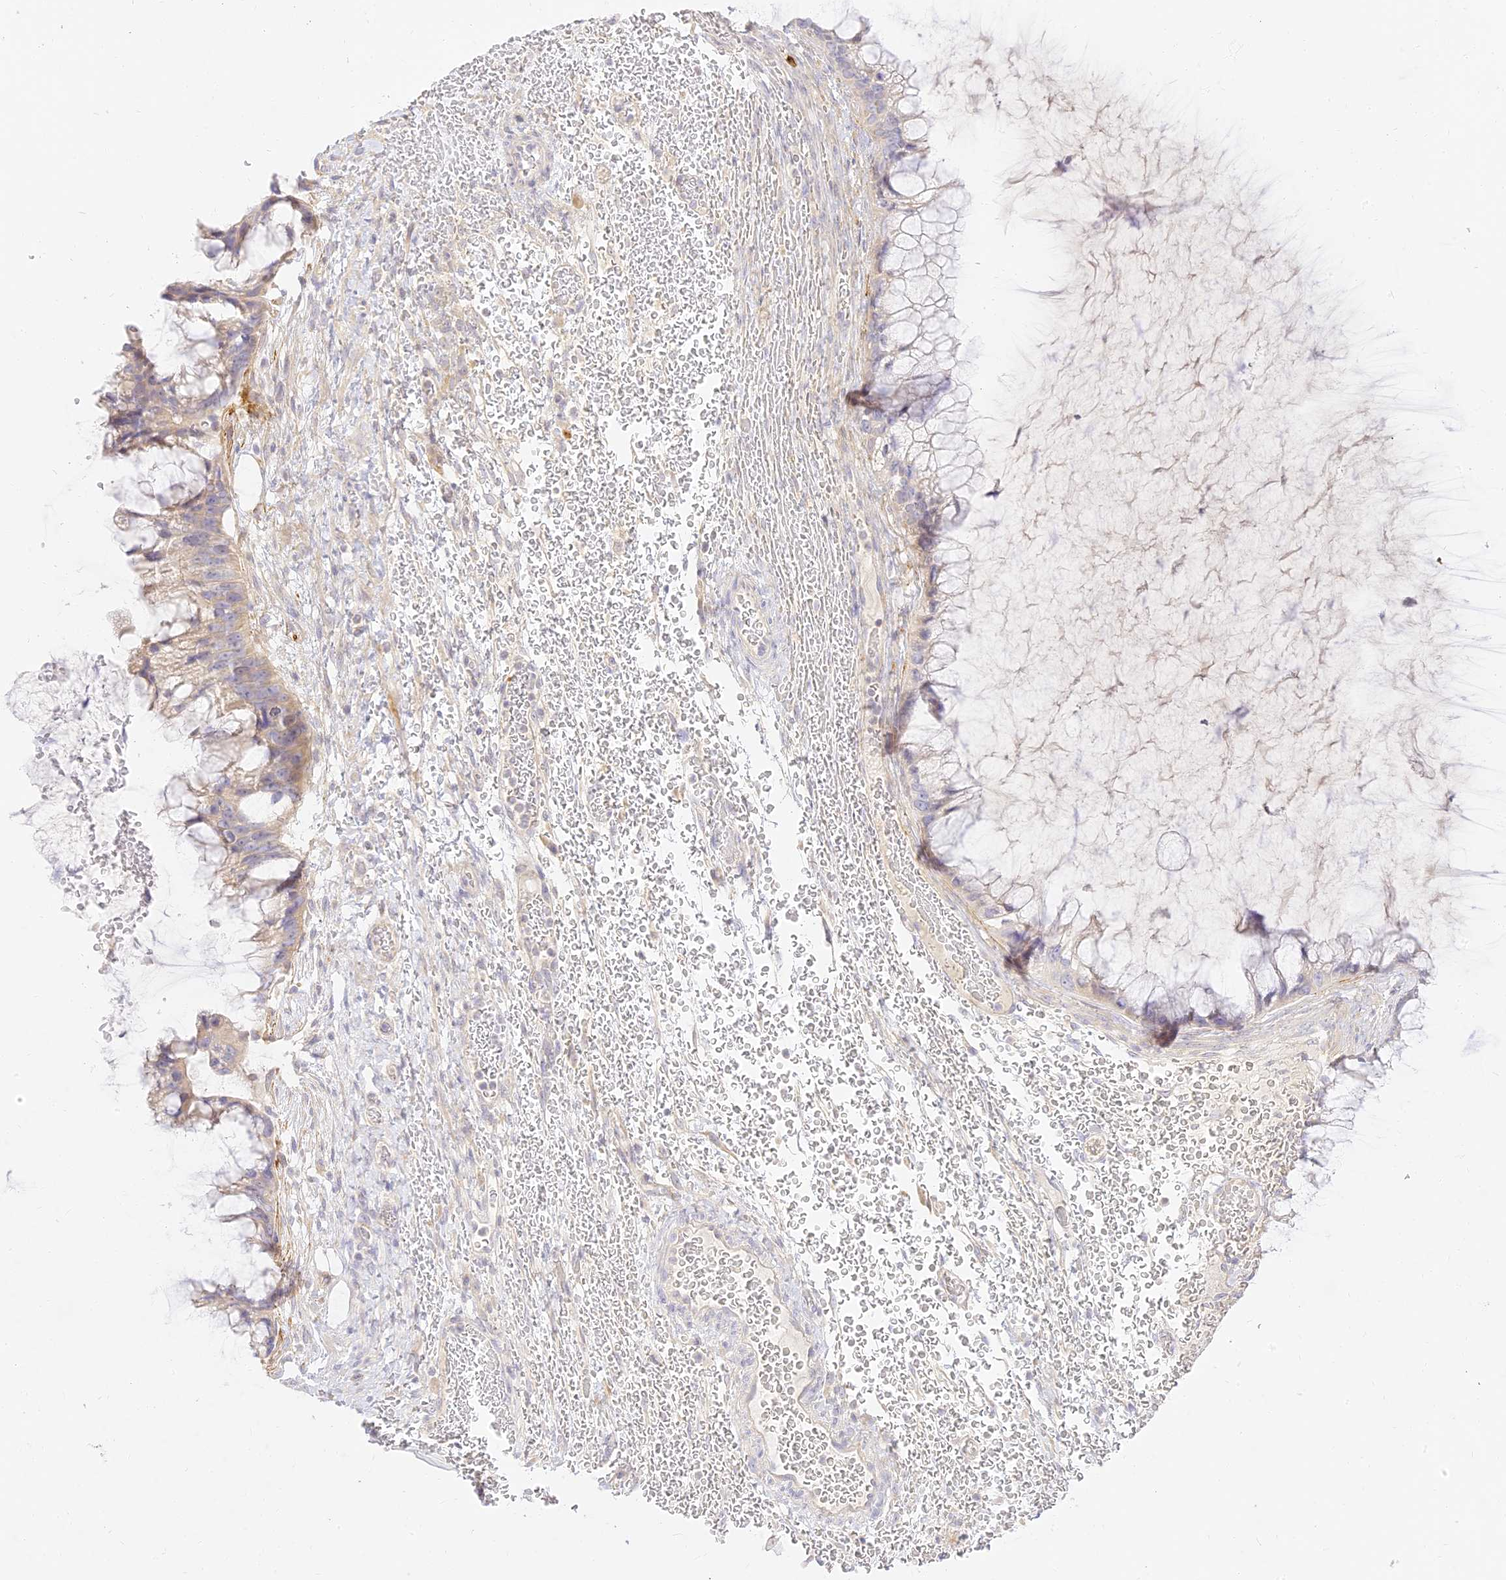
{"staining": {"intensity": "weak", "quantity": "<25%", "location": "cytoplasmic/membranous"}, "tissue": "ovarian cancer", "cell_type": "Tumor cells", "image_type": "cancer", "snomed": [{"axis": "morphology", "description": "Cystadenocarcinoma, mucinous, NOS"}, {"axis": "topography", "description": "Ovary"}], "caption": "Photomicrograph shows no protein staining in tumor cells of ovarian cancer tissue.", "gene": "LRRC15", "patient": {"sex": "female", "age": 37}}